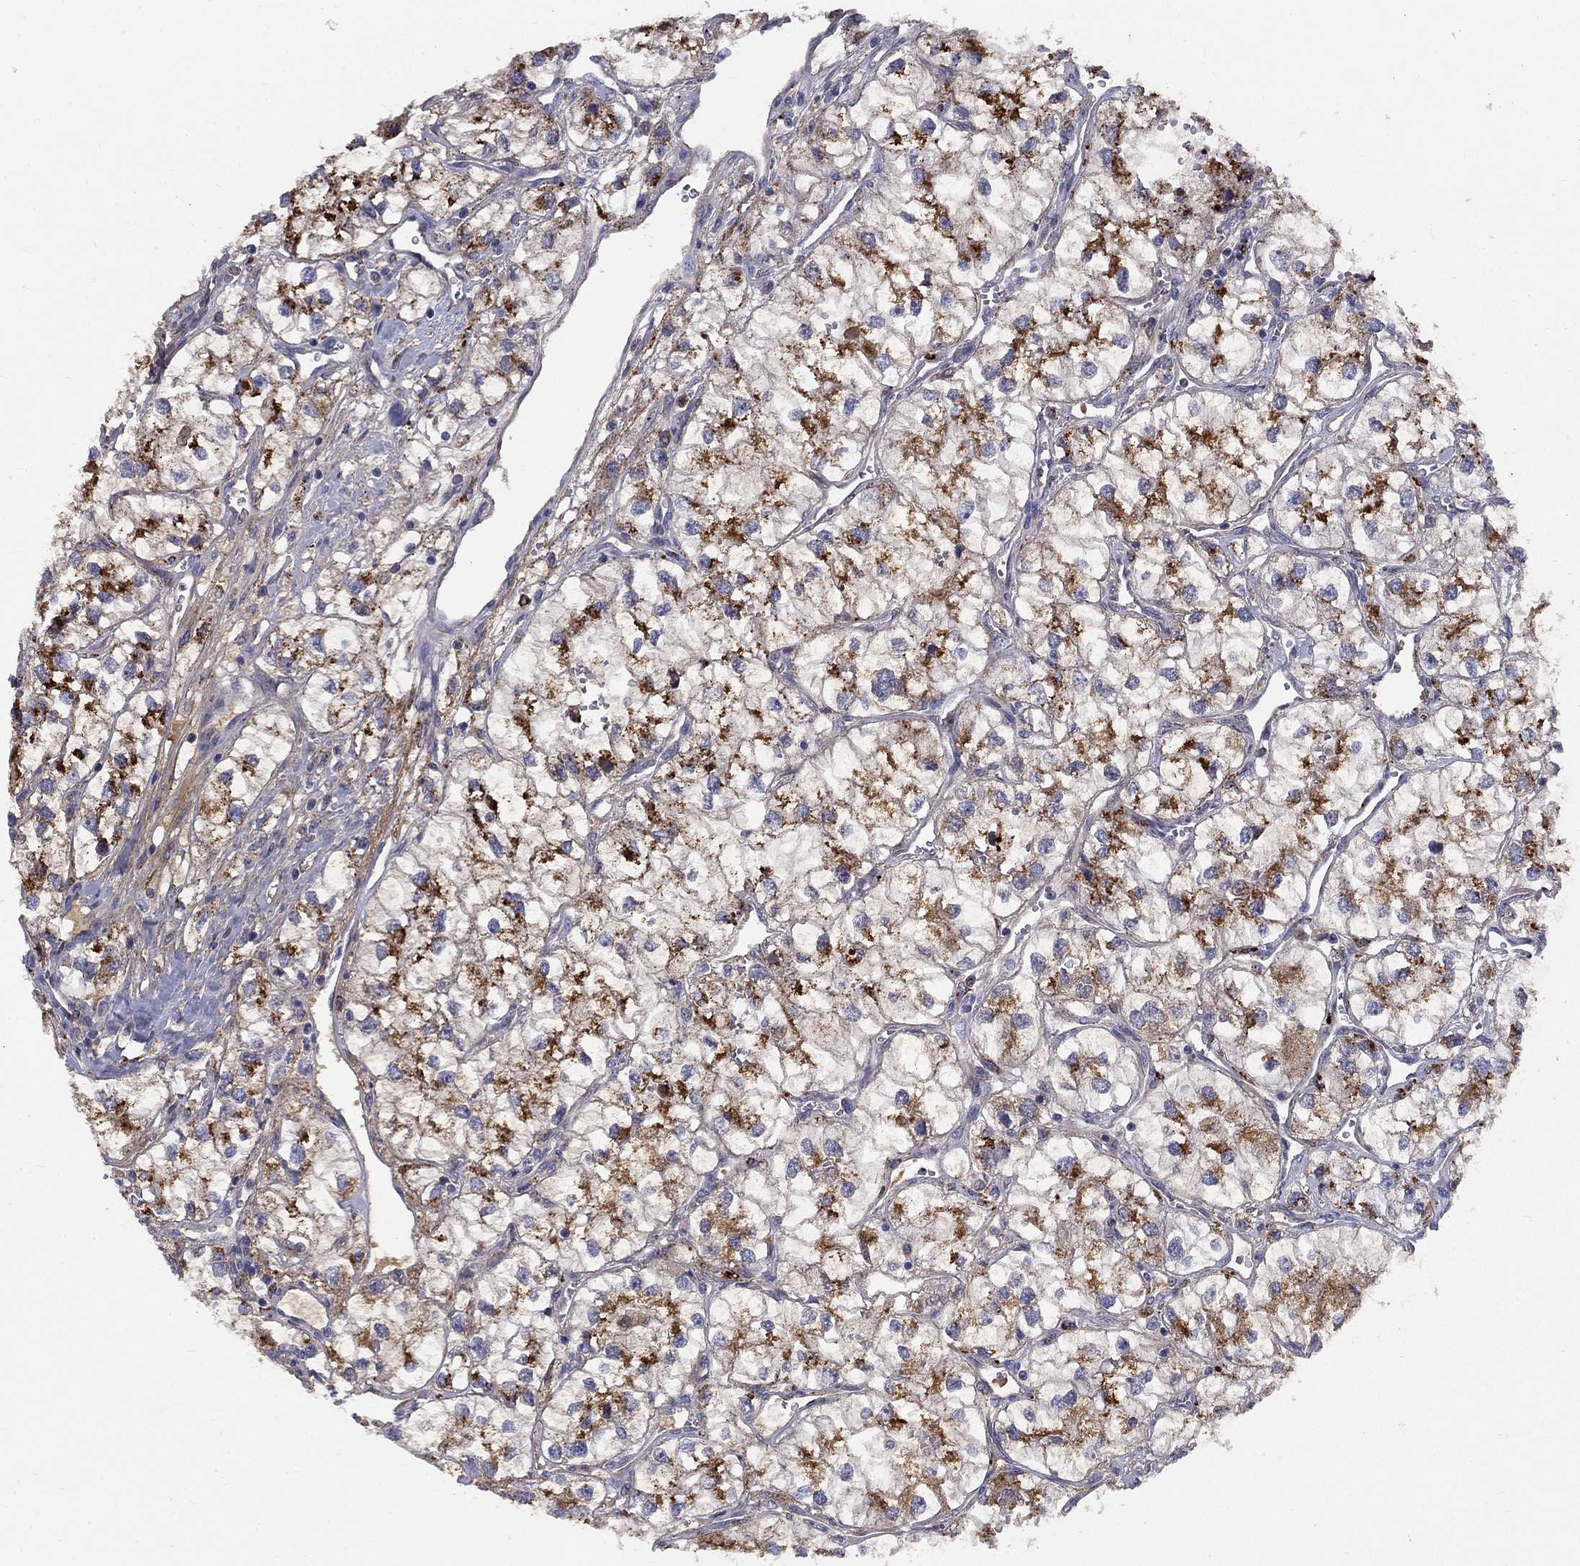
{"staining": {"intensity": "strong", "quantity": "25%-75%", "location": "cytoplasmic/membranous"}, "tissue": "renal cancer", "cell_type": "Tumor cells", "image_type": "cancer", "snomed": [{"axis": "morphology", "description": "Adenocarcinoma, NOS"}, {"axis": "topography", "description": "Kidney"}], "caption": "Brown immunohistochemical staining in human renal cancer (adenocarcinoma) reveals strong cytoplasmic/membranous positivity in about 25%-75% of tumor cells.", "gene": "EPDR1", "patient": {"sex": "male", "age": 59}}